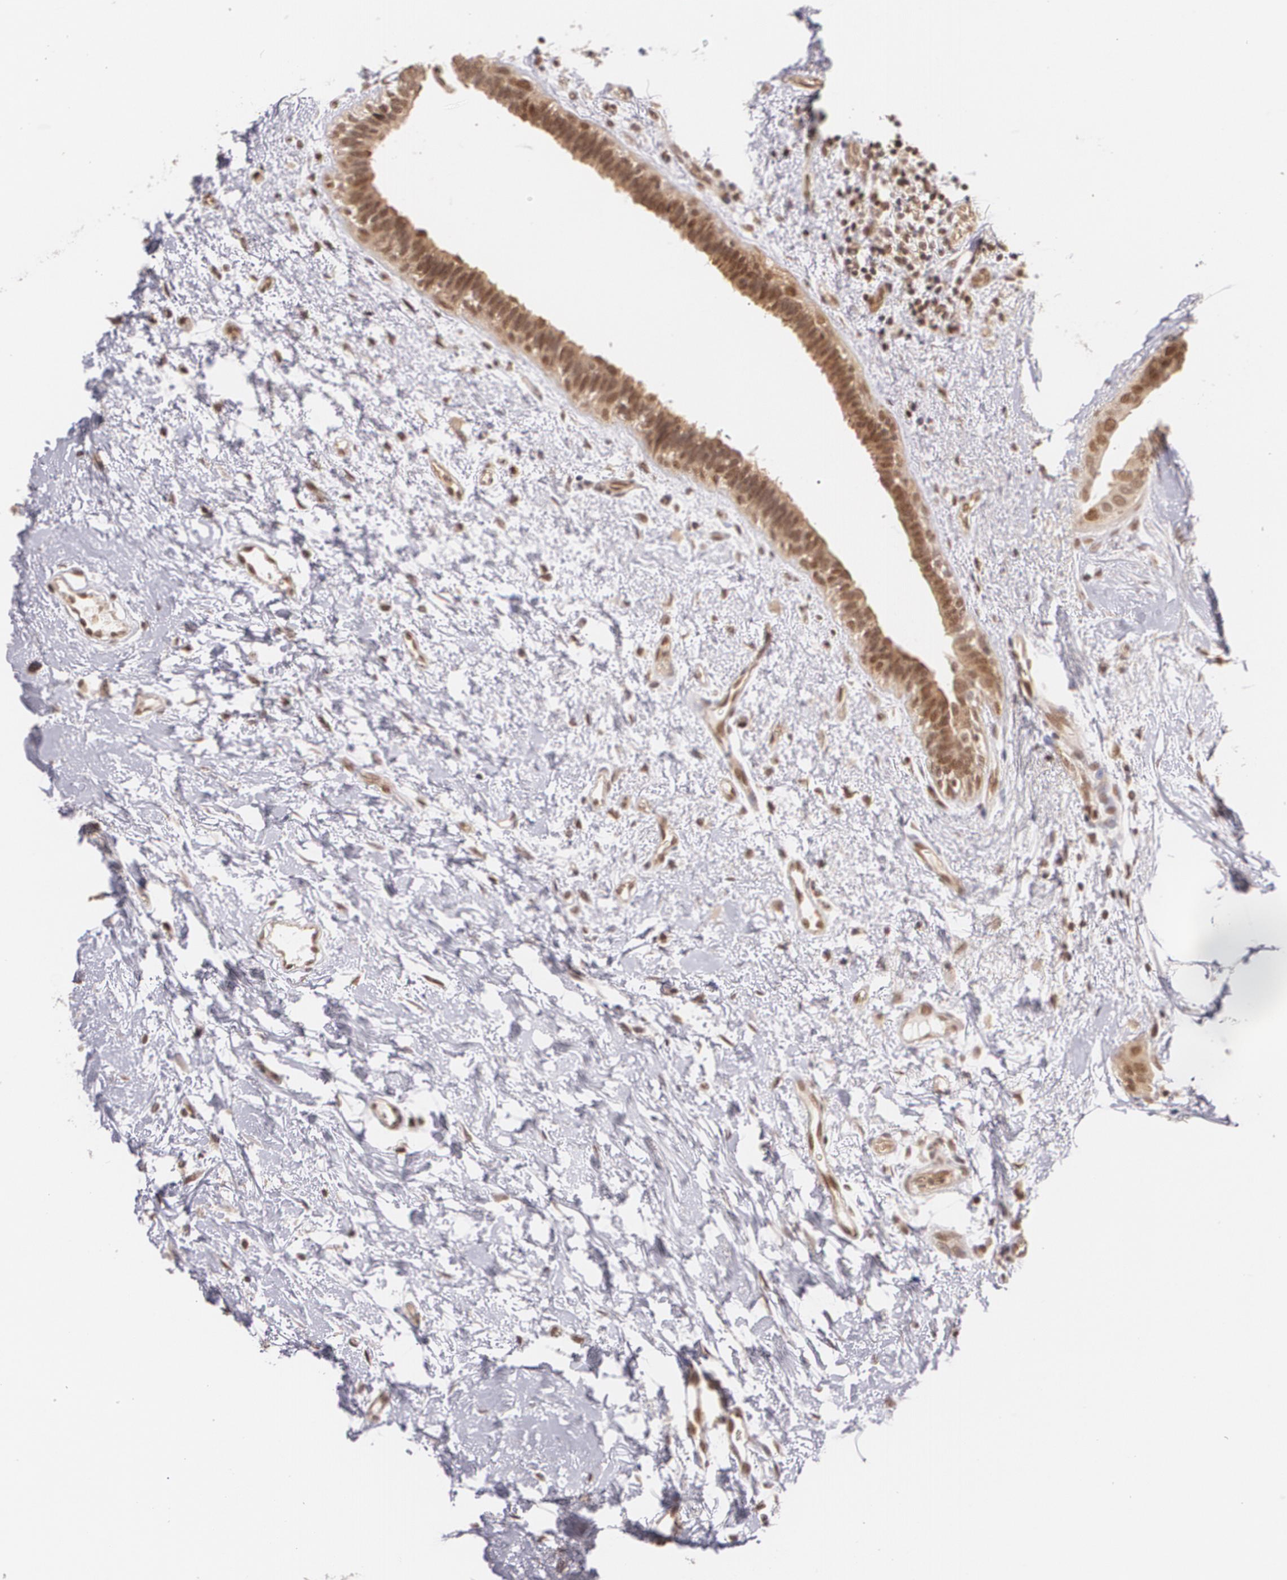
{"staining": {"intensity": "moderate", "quantity": ">75%", "location": "cytoplasmic/membranous,nuclear"}, "tissue": "breast cancer", "cell_type": "Tumor cells", "image_type": "cancer", "snomed": [{"axis": "morphology", "description": "Duct carcinoma"}, {"axis": "topography", "description": "Breast"}], "caption": "Protein analysis of breast cancer (infiltrating ductal carcinoma) tissue displays moderate cytoplasmic/membranous and nuclear positivity in approximately >75% of tumor cells. (DAB (3,3'-diaminobenzidine) IHC, brown staining for protein, blue staining for nuclei).", "gene": "CUL2", "patient": {"sex": "female", "age": 40}}